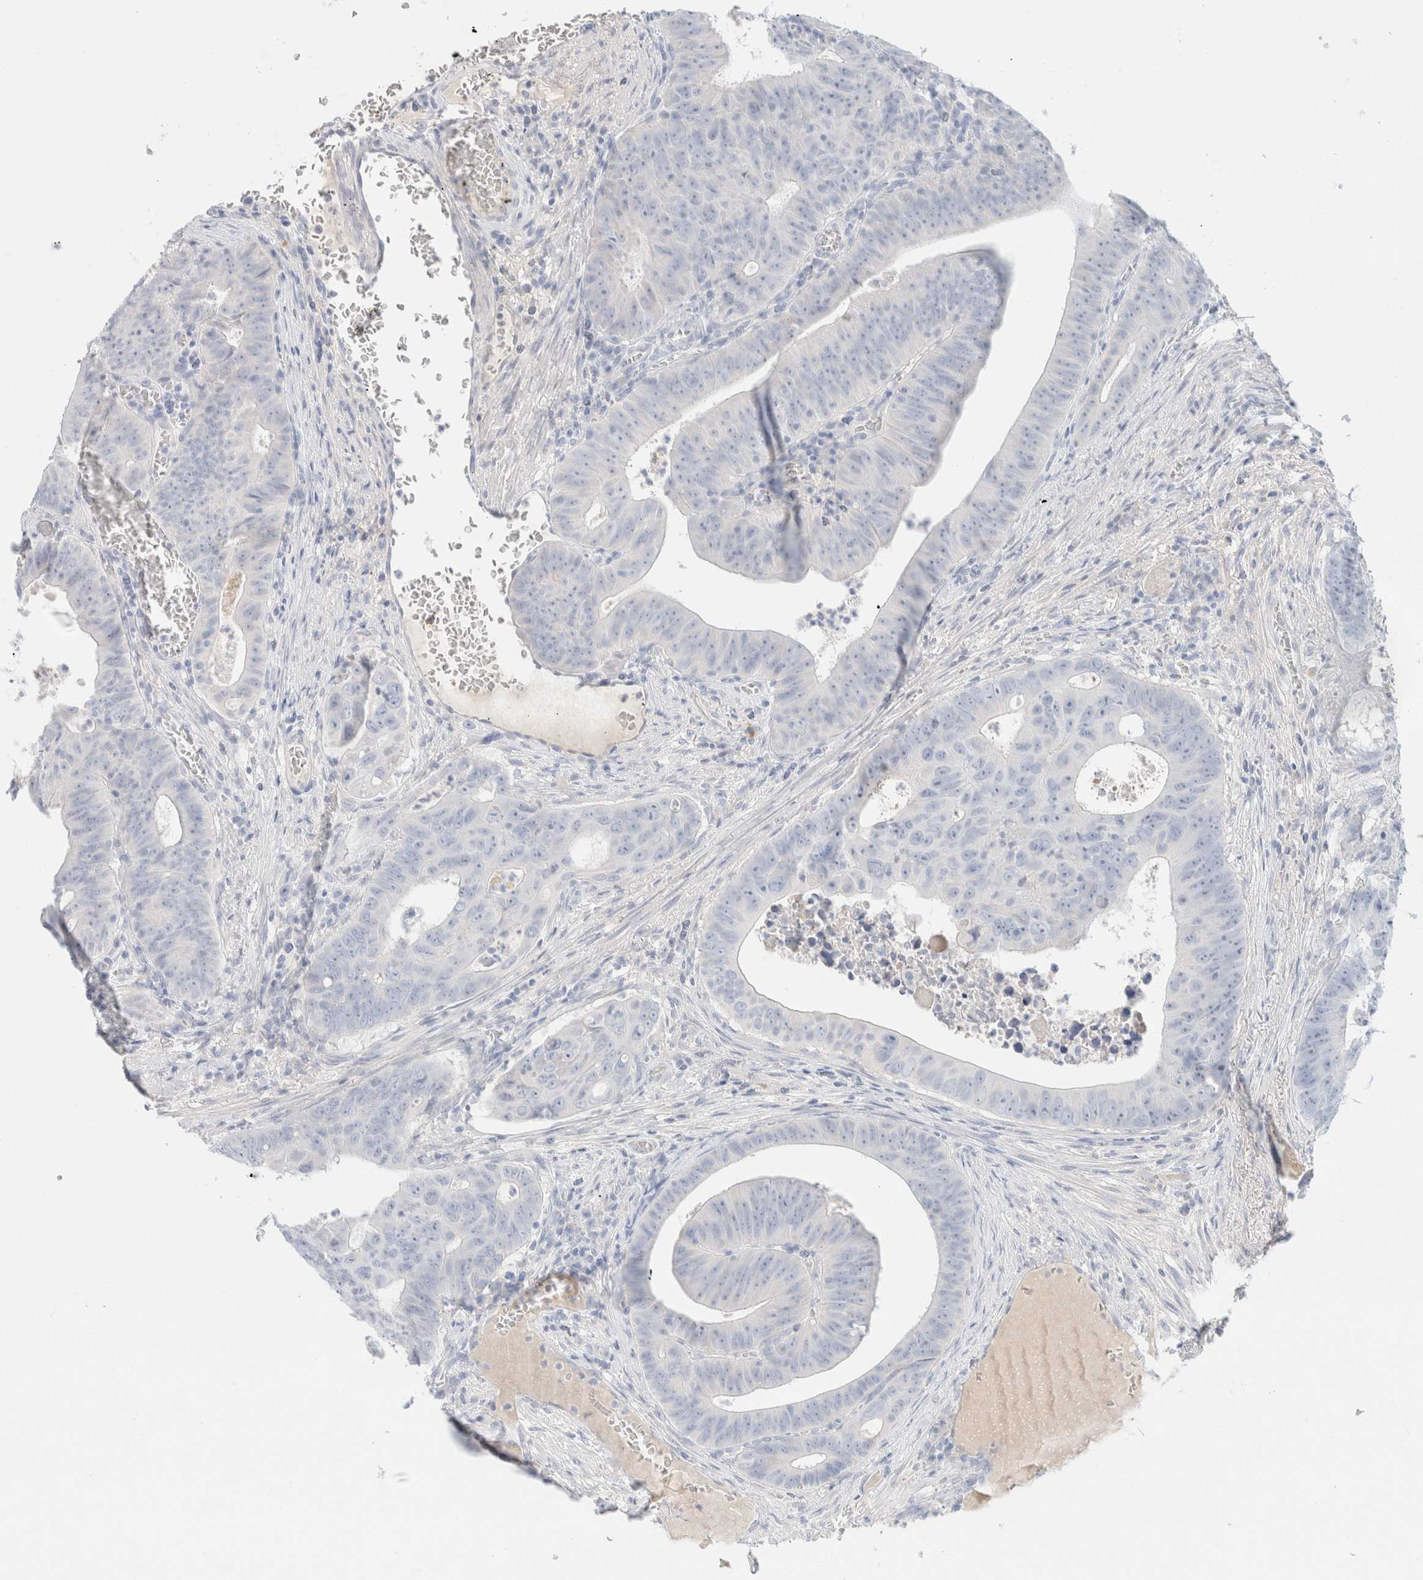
{"staining": {"intensity": "negative", "quantity": "none", "location": "none"}, "tissue": "colorectal cancer", "cell_type": "Tumor cells", "image_type": "cancer", "snomed": [{"axis": "morphology", "description": "Adenocarcinoma, NOS"}, {"axis": "topography", "description": "Colon"}], "caption": "Tumor cells show no significant staining in adenocarcinoma (colorectal).", "gene": "CPQ", "patient": {"sex": "male", "age": 87}}